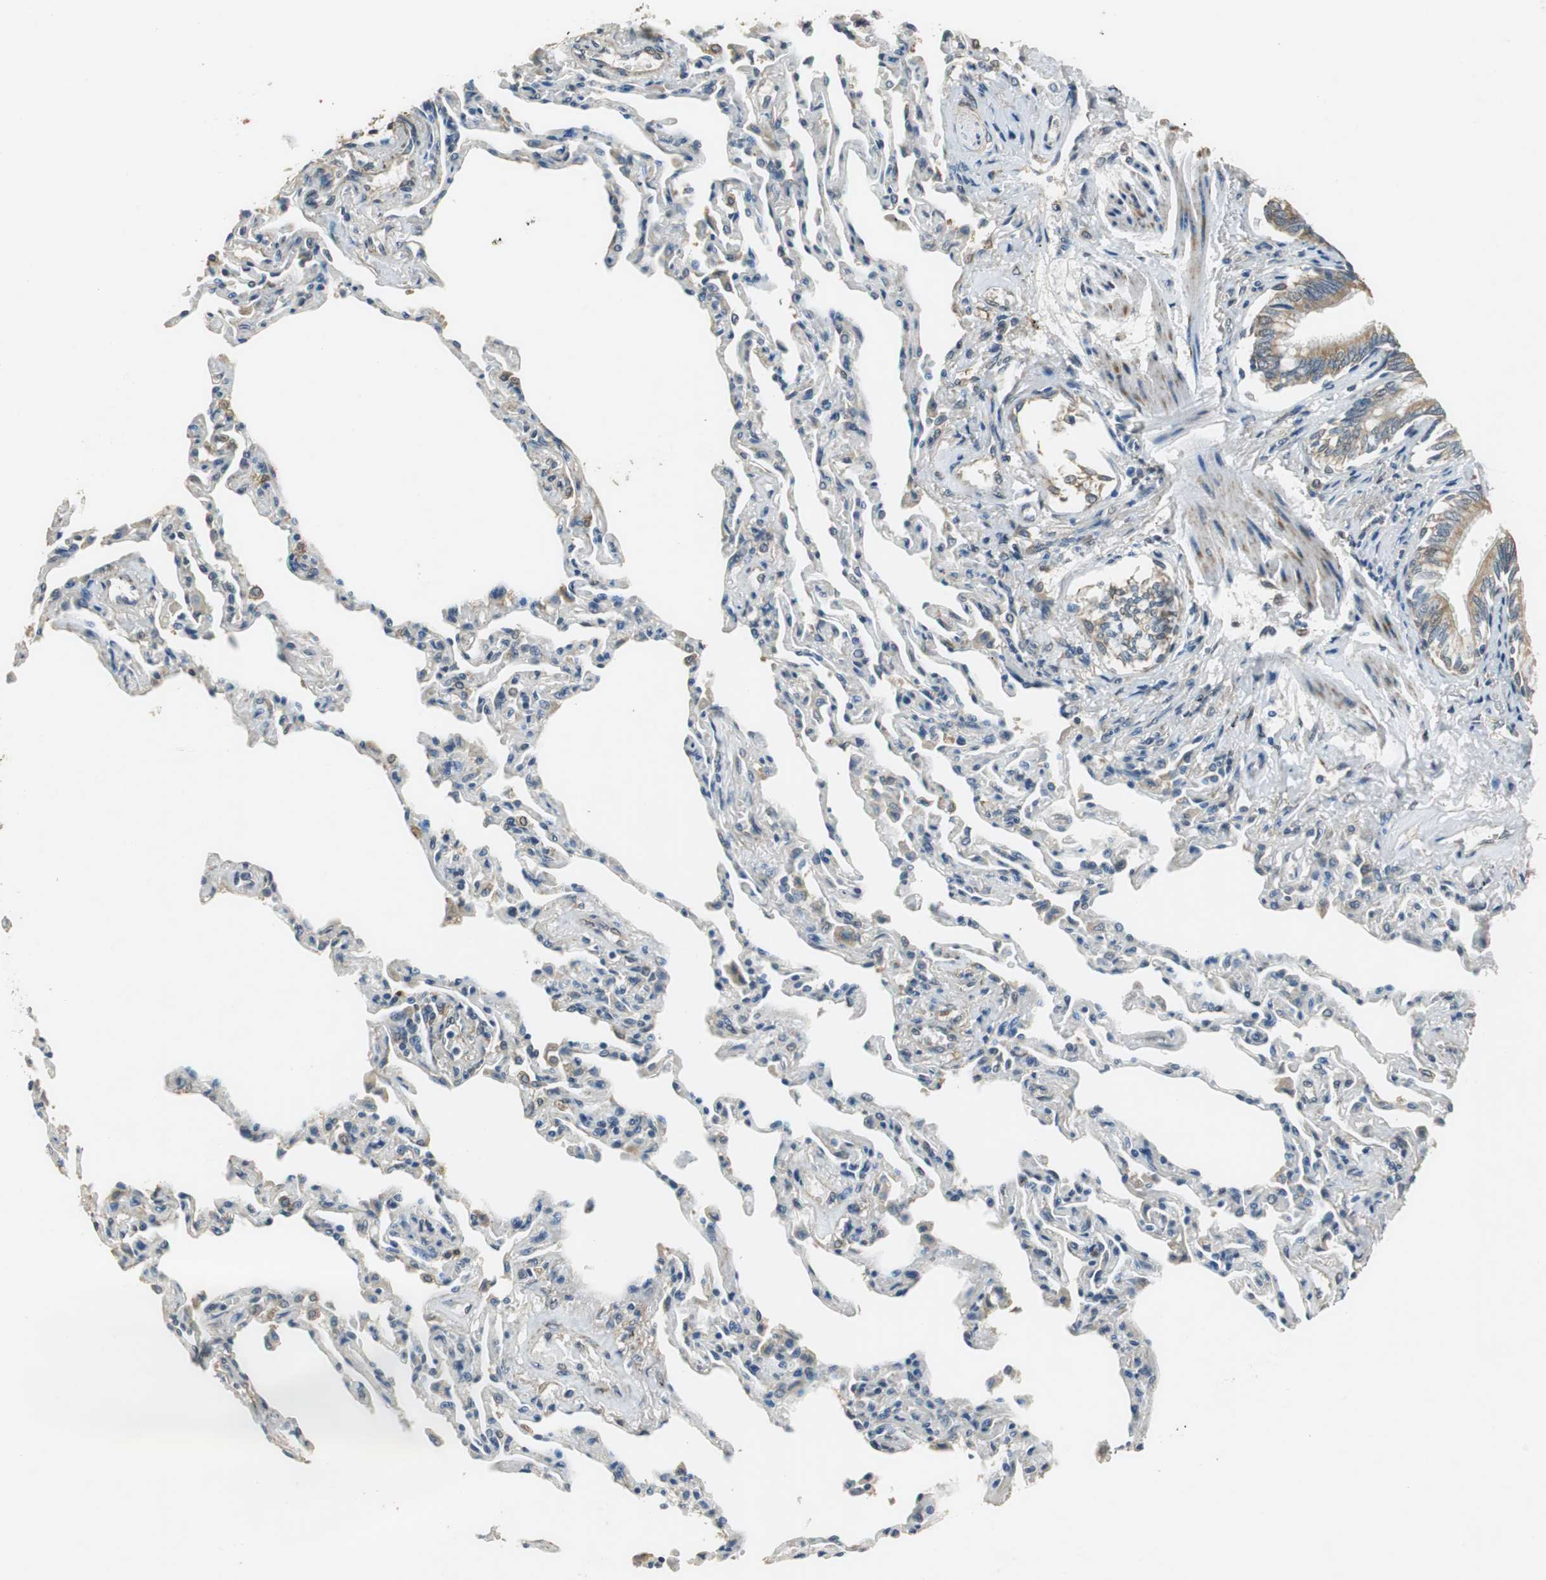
{"staining": {"intensity": "moderate", "quantity": ">75%", "location": "cytoplasmic/membranous"}, "tissue": "bronchus", "cell_type": "Respiratory epithelial cells", "image_type": "normal", "snomed": [{"axis": "morphology", "description": "Normal tissue, NOS"}, {"axis": "topography", "description": "Lung"}], "caption": "A medium amount of moderate cytoplasmic/membranous staining is present in about >75% of respiratory epithelial cells in normal bronchus. (IHC, brightfield microscopy, high magnification).", "gene": "ALDH4A1", "patient": {"sex": "male", "age": 64}}